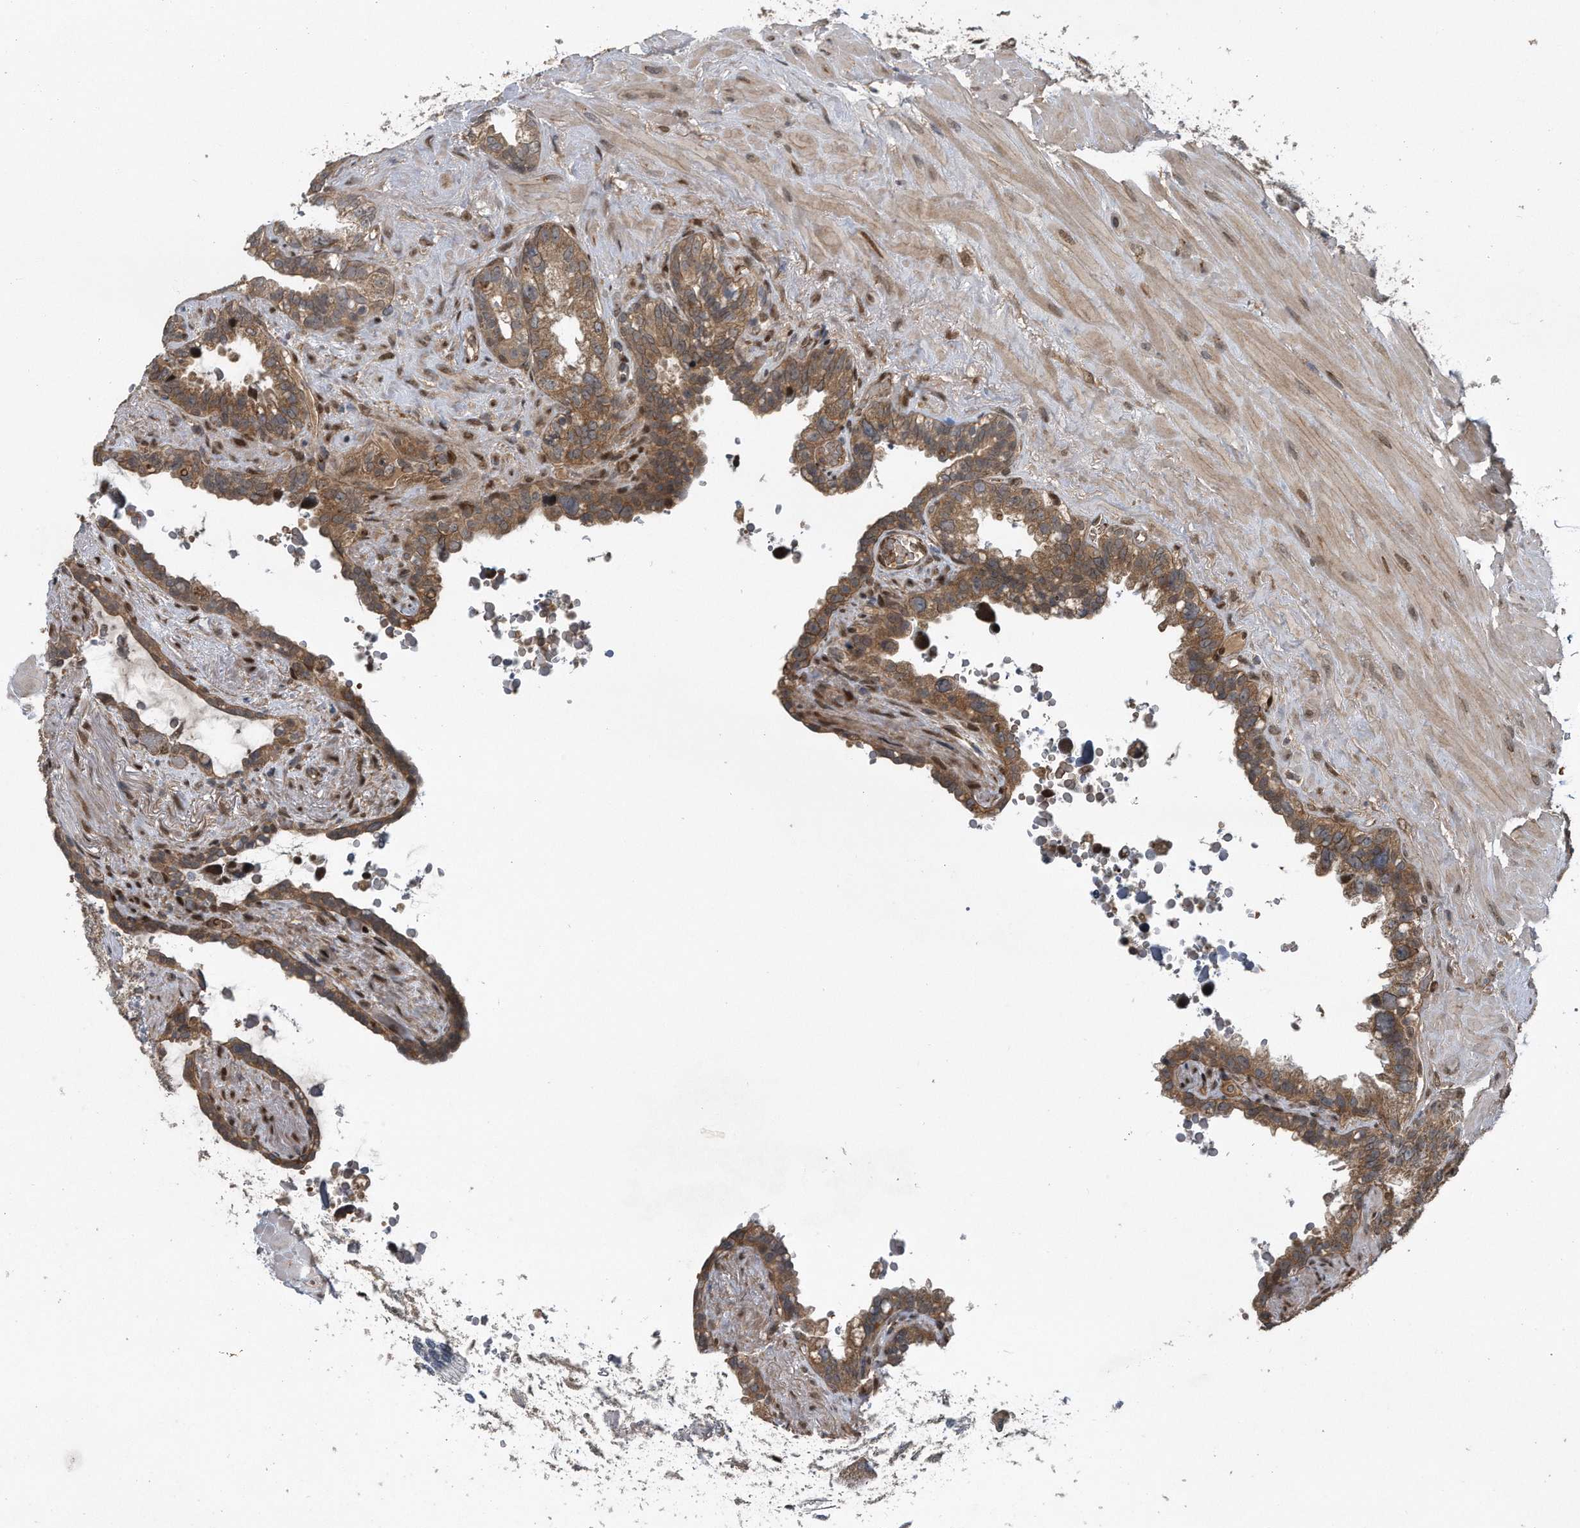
{"staining": {"intensity": "moderate", "quantity": ">75%", "location": "cytoplasmic/membranous"}, "tissue": "seminal vesicle", "cell_type": "Glandular cells", "image_type": "normal", "snomed": [{"axis": "morphology", "description": "Normal tissue, NOS"}, {"axis": "topography", "description": "Seminal veicle"}], "caption": "Human seminal vesicle stained with a brown dye displays moderate cytoplasmic/membranous positive staining in approximately >75% of glandular cells.", "gene": "ZNF79", "patient": {"sex": "male", "age": 80}}